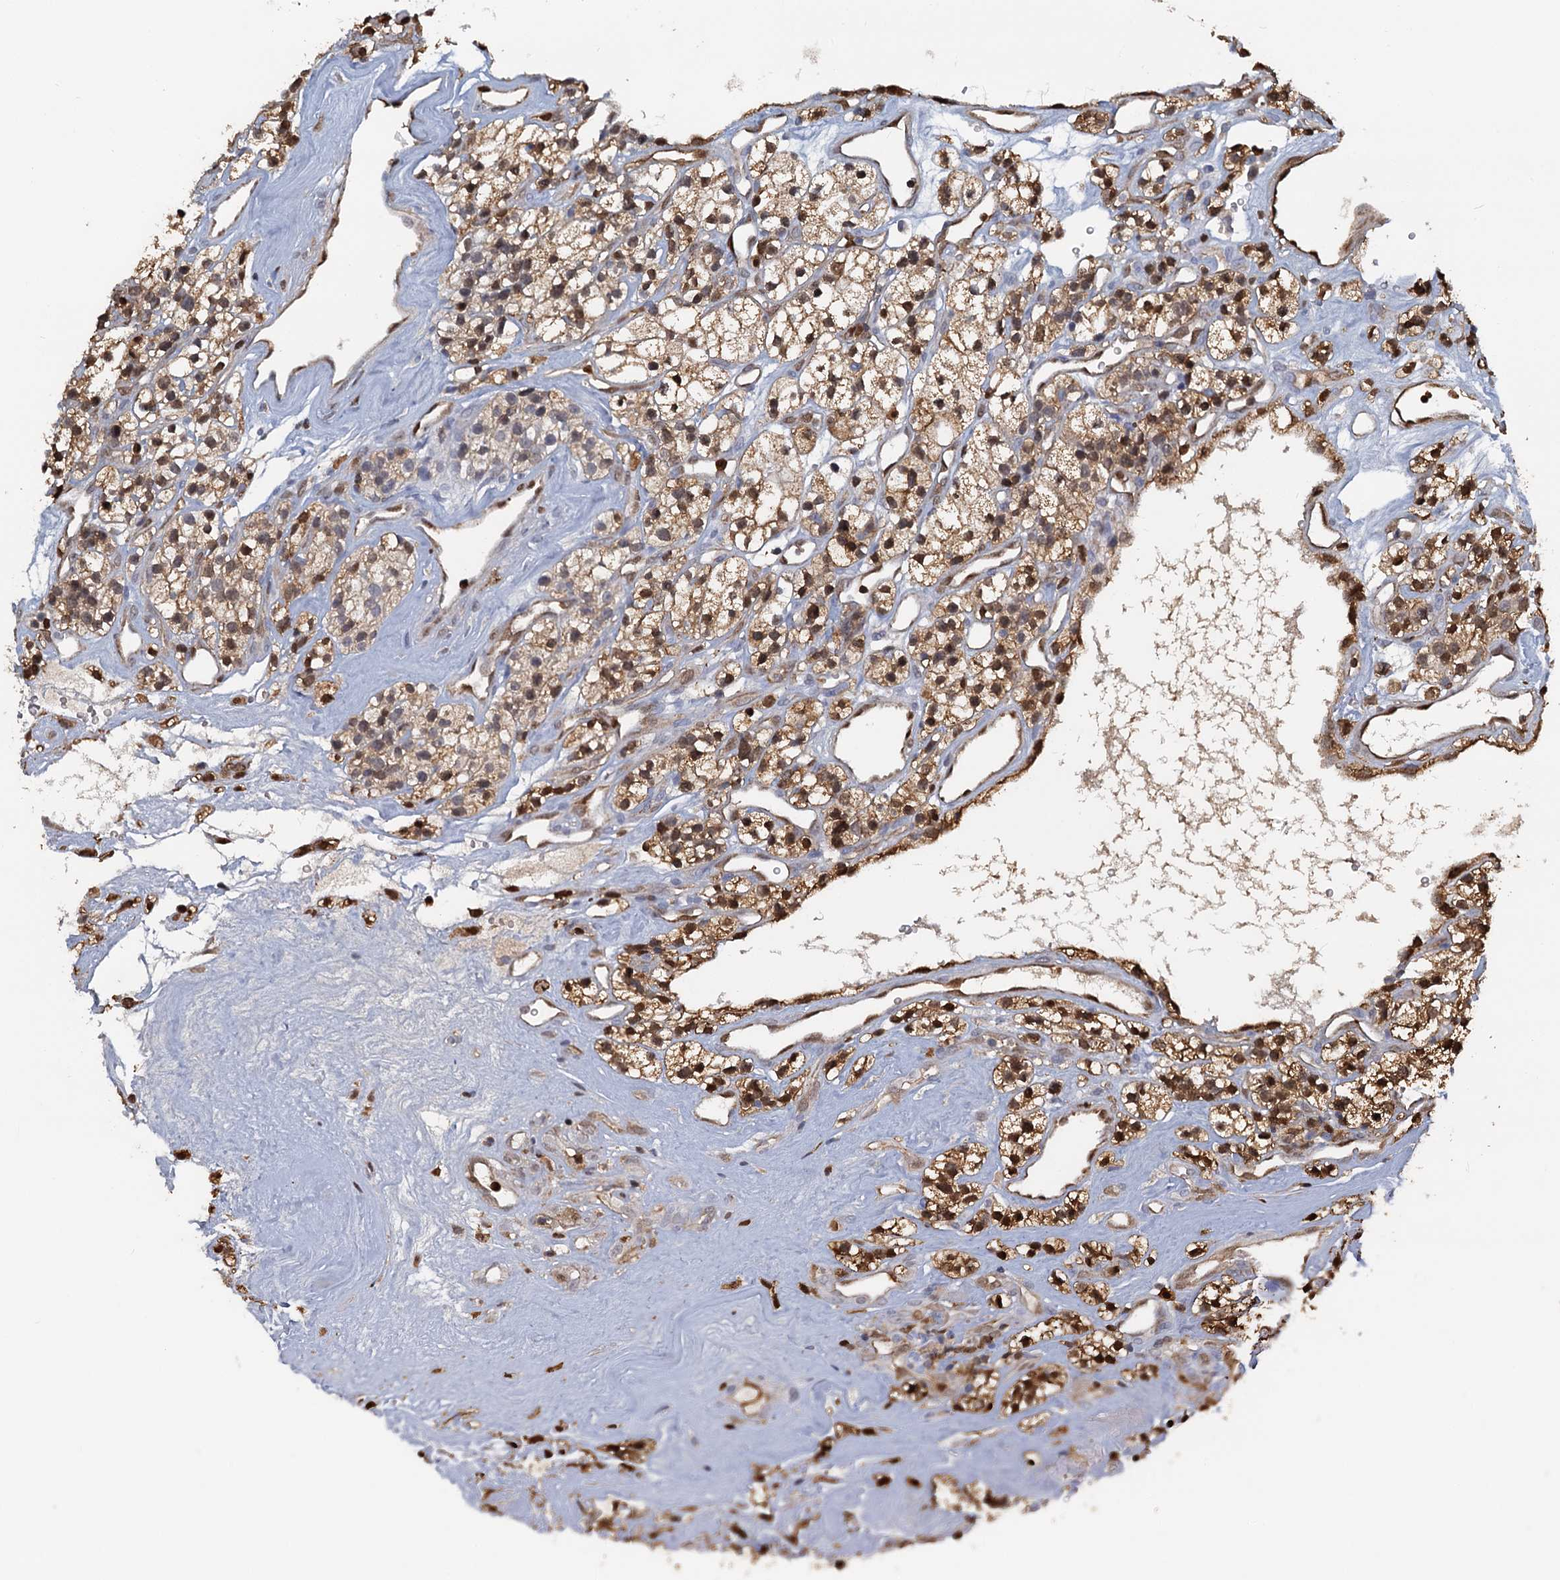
{"staining": {"intensity": "moderate", "quantity": ">75%", "location": "cytoplasmic/membranous,nuclear"}, "tissue": "renal cancer", "cell_type": "Tumor cells", "image_type": "cancer", "snomed": [{"axis": "morphology", "description": "Adenocarcinoma, NOS"}, {"axis": "topography", "description": "Kidney"}], "caption": "Human adenocarcinoma (renal) stained with a brown dye displays moderate cytoplasmic/membranous and nuclear positive expression in approximately >75% of tumor cells.", "gene": "S100A6", "patient": {"sex": "female", "age": 57}}